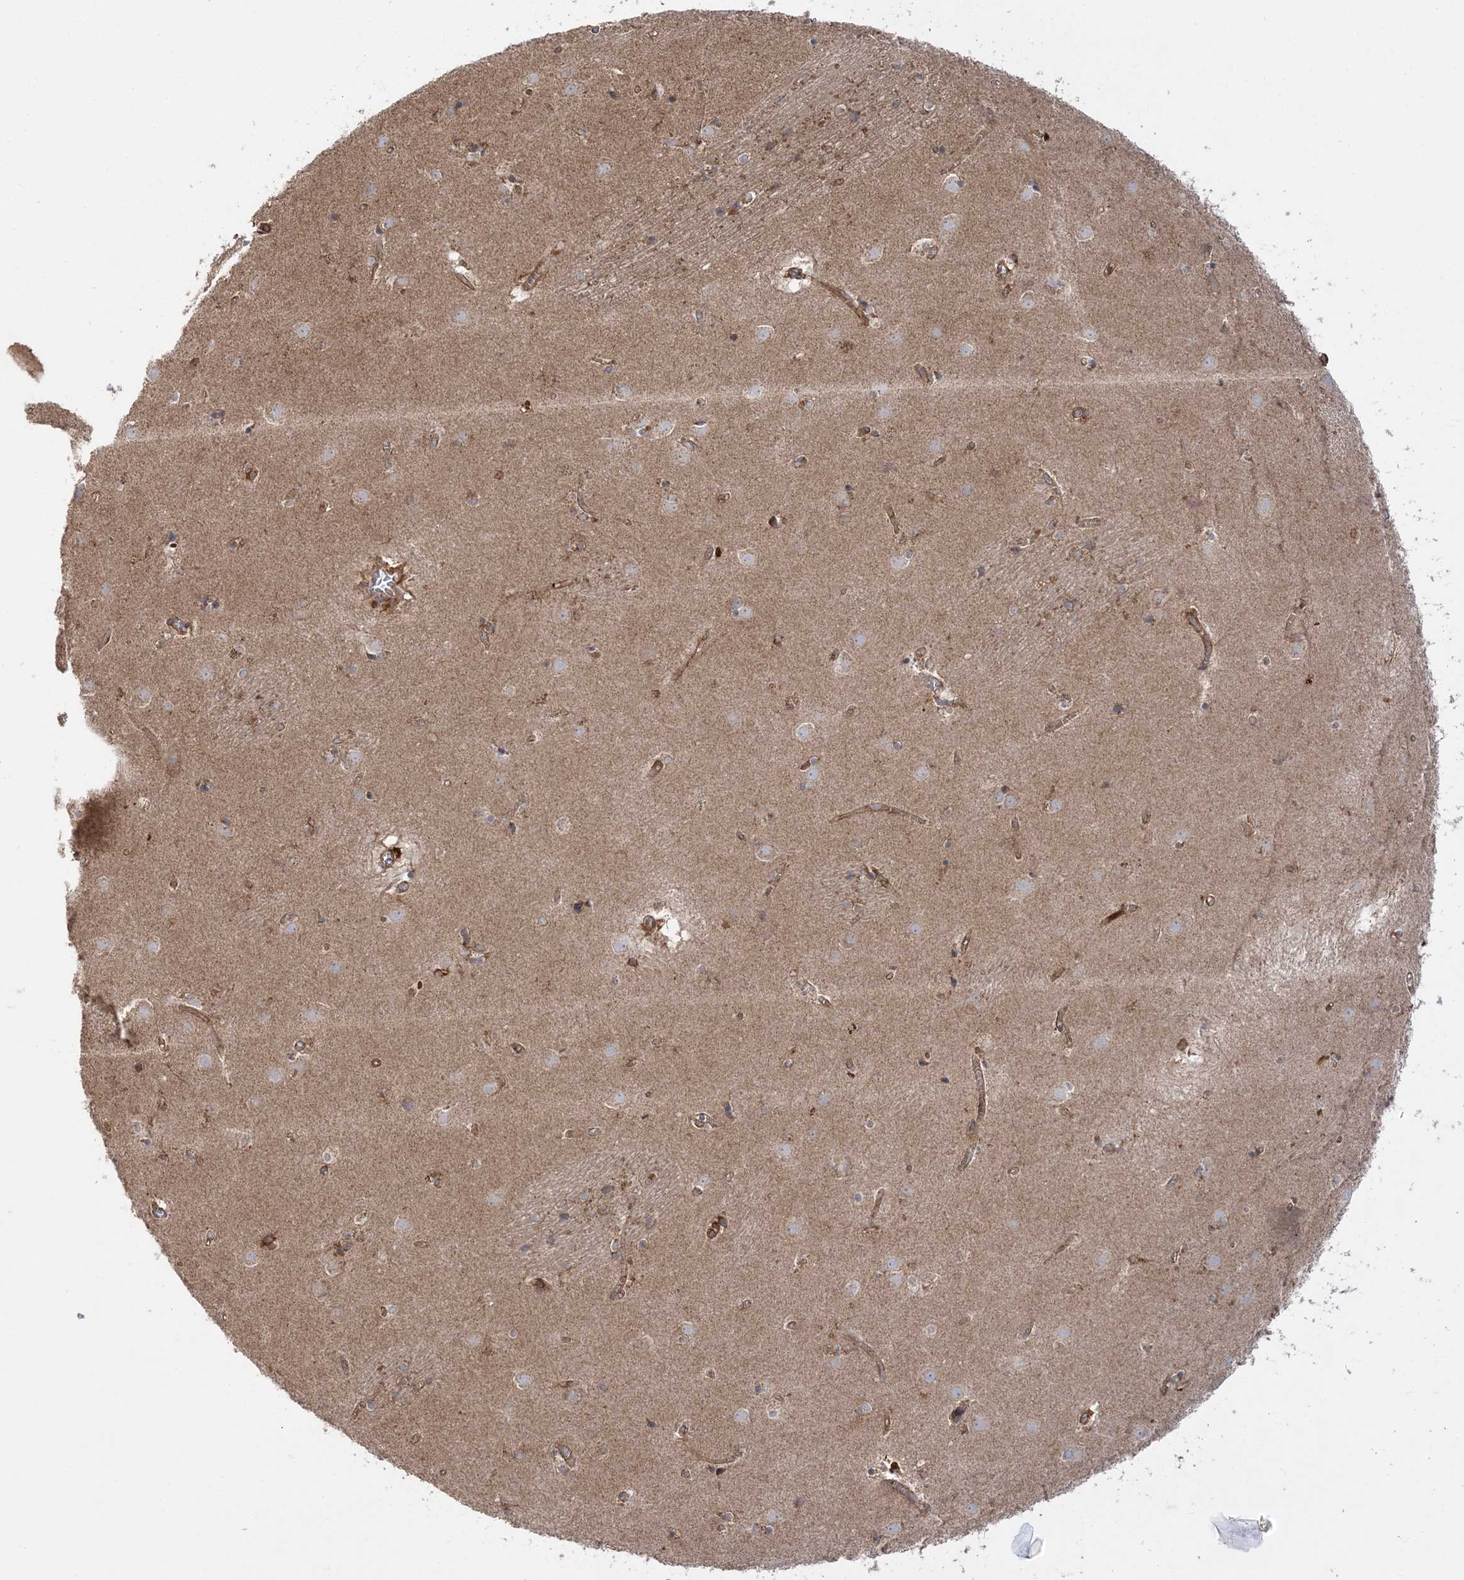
{"staining": {"intensity": "moderate", "quantity": "<25%", "location": "cytoplasmic/membranous"}, "tissue": "caudate", "cell_type": "Glial cells", "image_type": "normal", "snomed": [{"axis": "morphology", "description": "Normal tissue, NOS"}, {"axis": "topography", "description": "Lateral ventricle wall"}], "caption": "Moderate cytoplasmic/membranous staining for a protein is seen in approximately <25% of glial cells of unremarkable caudate using immunohistochemistry.", "gene": "TBC1D5", "patient": {"sex": "male", "age": 70}}